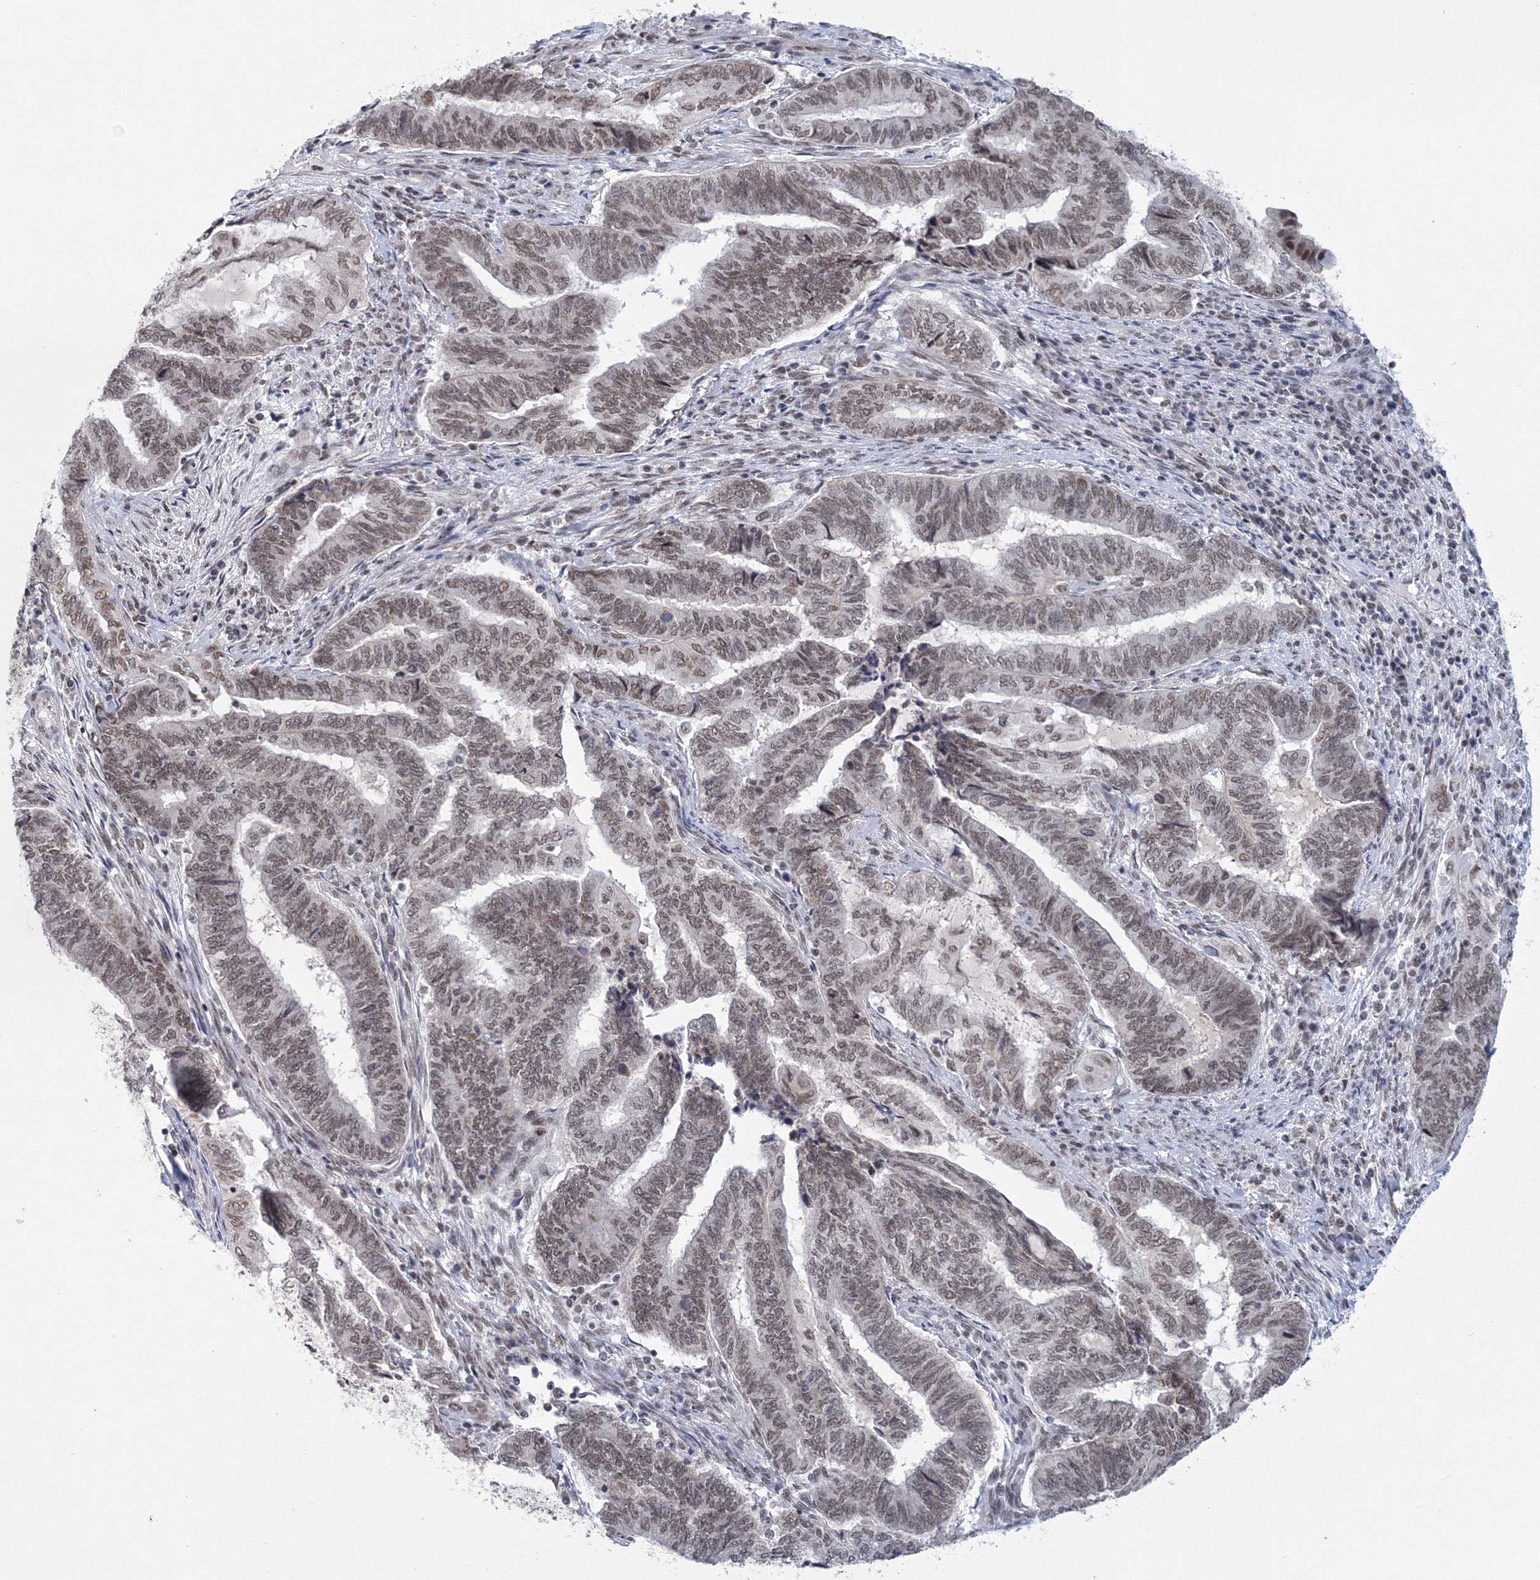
{"staining": {"intensity": "weak", "quantity": ">75%", "location": "nuclear"}, "tissue": "endometrial cancer", "cell_type": "Tumor cells", "image_type": "cancer", "snomed": [{"axis": "morphology", "description": "Adenocarcinoma, NOS"}, {"axis": "topography", "description": "Uterus"}, {"axis": "topography", "description": "Endometrium"}], "caption": "Protein expression analysis of human adenocarcinoma (endometrial) reveals weak nuclear expression in approximately >75% of tumor cells.", "gene": "SF3B6", "patient": {"sex": "female", "age": 70}}